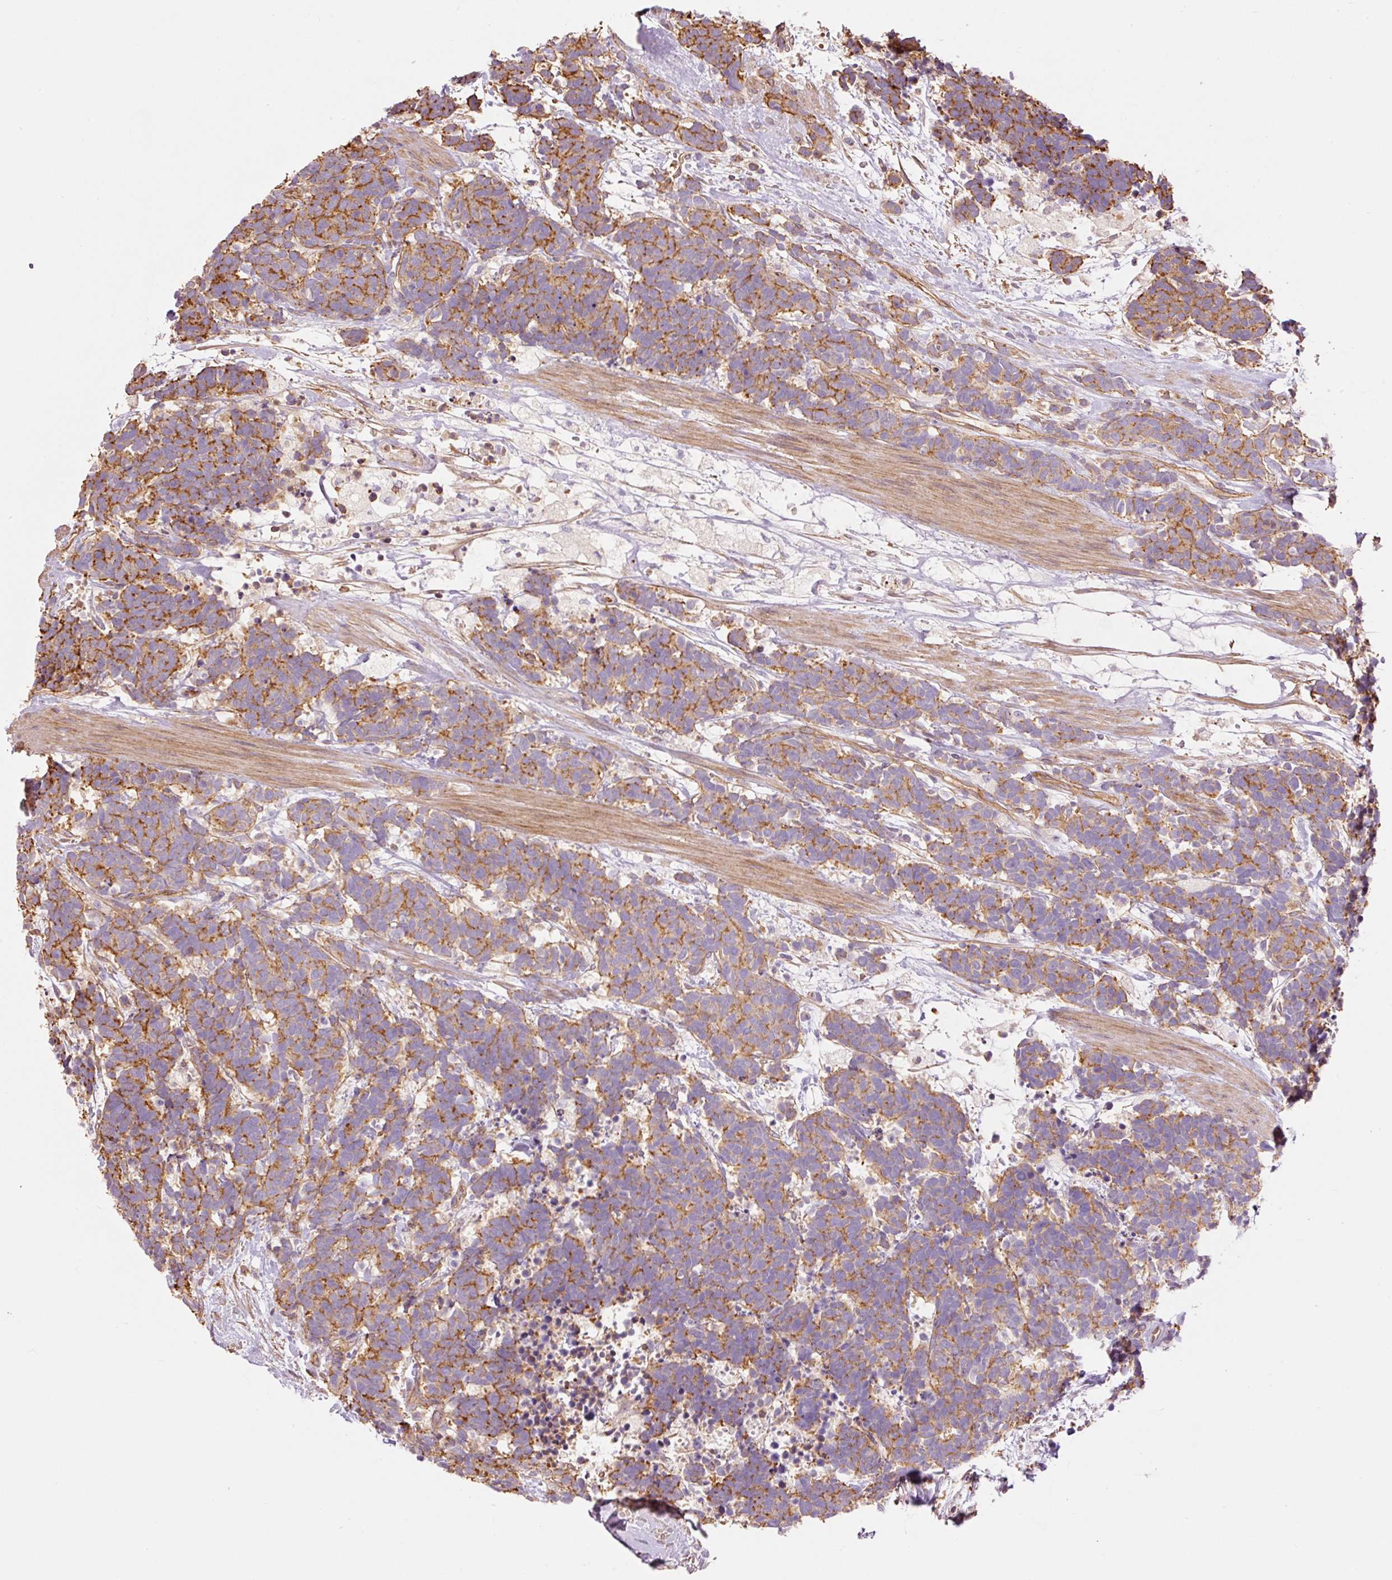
{"staining": {"intensity": "moderate", "quantity": ">75%", "location": "cytoplasmic/membranous"}, "tissue": "carcinoid", "cell_type": "Tumor cells", "image_type": "cancer", "snomed": [{"axis": "morphology", "description": "Carcinoma, NOS"}, {"axis": "morphology", "description": "Carcinoid, malignant, NOS"}, {"axis": "topography", "description": "Prostate"}], "caption": "Immunohistochemical staining of human carcinoma exhibits moderate cytoplasmic/membranous protein staining in approximately >75% of tumor cells. Using DAB (brown) and hematoxylin (blue) stains, captured at high magnification using brightfield microscopy.", "gene": "PPP1R1B", "patient": {"sex": "male", "age": 57}}